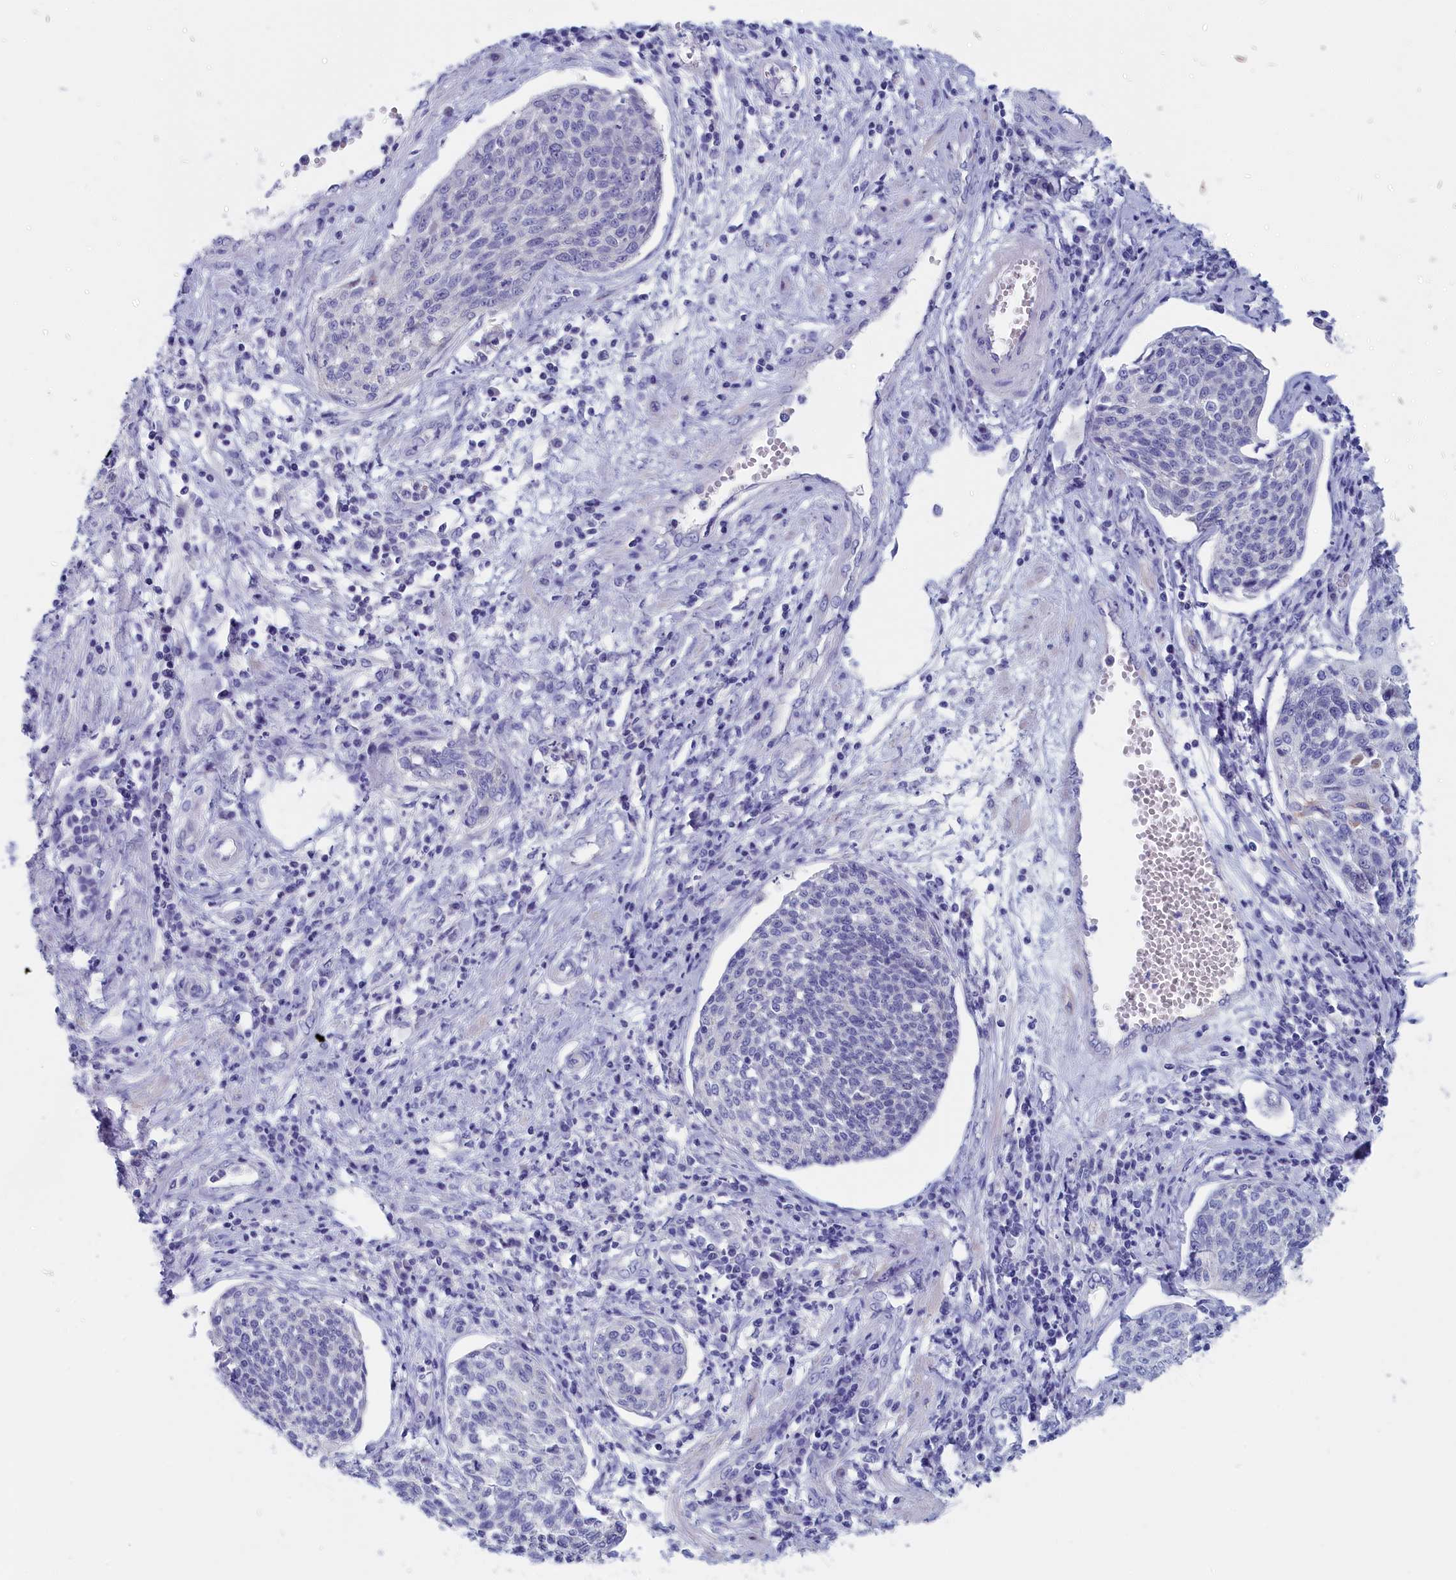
{"staining": {"intensity": "negative", "quantity": "none", "location": "none"}, "tissue": "cervical cancer", "cell_type": "Tumor cells", "image_type": "cancer", "snomed": [{"axis": "morphology", "description": "Squamous cell carcinoma, NOS"}, {"axis": "topography", "description": "Cervix"}], "caption": "Squamous cell carcinoma (cervical) was stained to show a protein in brown. There is no significant staining in tumor cells. Brightfield microscopy of IHC stained with DAB (3,3'-diaminobenzidine) (brown) and hematoxylin (blue), captured at high magnification.", "gene": "ANKRD2", "patient": {"sex": "female", "age": 34}}